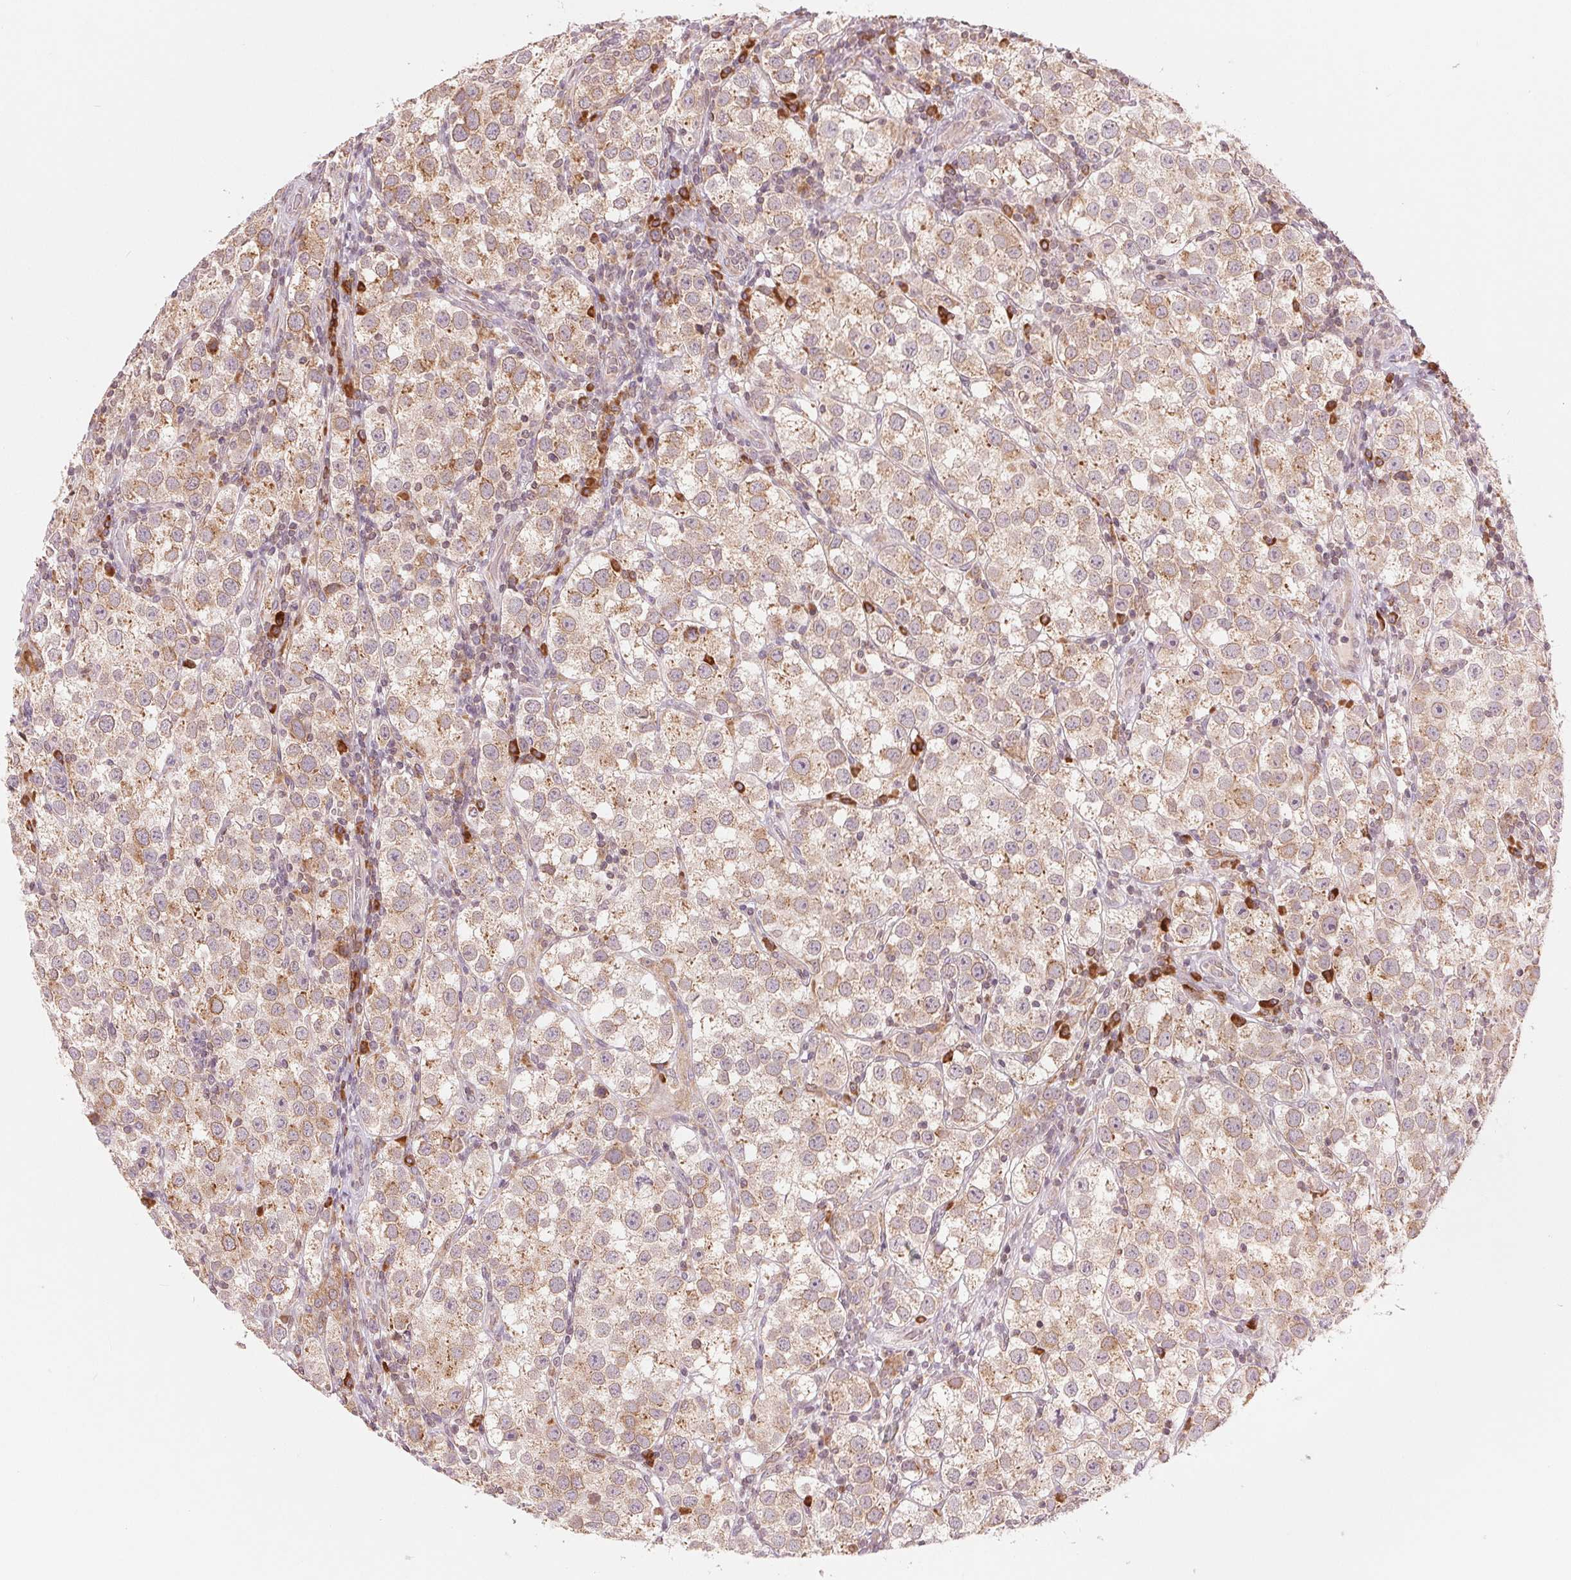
{"staining": {"intensity": "weak", "quantity": ">75%", "location": "cytoplasmic/membranous"}, "tissue": "testis cancer", "cell_type": "Tumor cells", "image_type": "cancer", "snomed": [{"axis": "morphology", "description": "Seminoma, NOS"}, {"axis": "topography", "description": "Testis"}], "caption": "The micrograph demonstrates a brown stain indicating the presence of a protein in the cytoplasmic/membranous of tumor cells in seminoma (testis).", "gene": "TECR", "patient": {"sex": "male", "age": 37}}